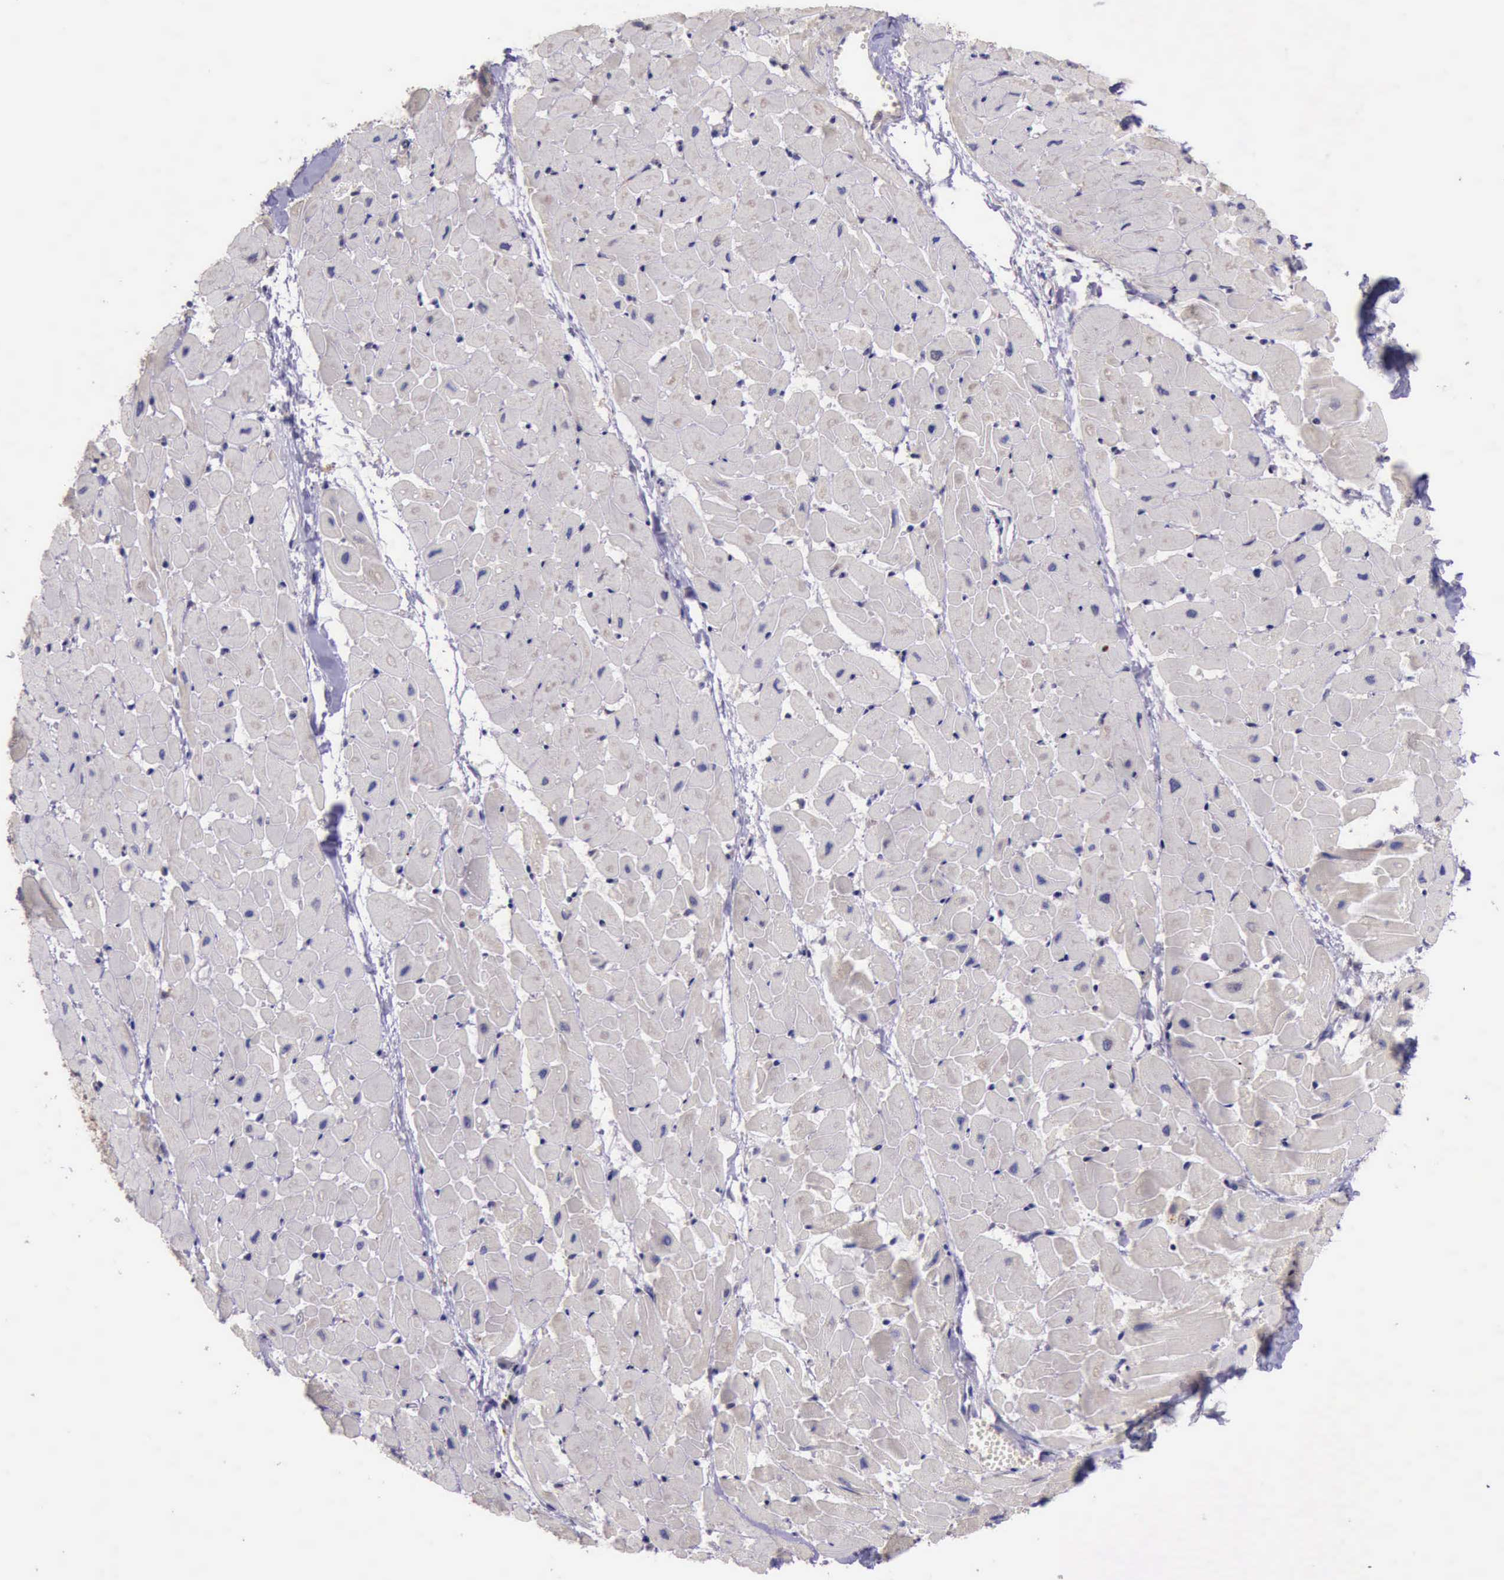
{"staining": {"intensity": "negative", "quantity": "none", "location": "none"}, "tissue": "heart muscle", "cell_type": "Cardiomyocytes", "image_type": "normal", "snomed": [{"axis": "morphology", "description": "Normal tissue, NOS"}, {"axis": "topography", "description": "Heart"}], "caption": "High power microscopy photomicrograph of an immunohistochemistry (IHC) image of unremarkable heart muscle, revealing no significant expression in cardiomyocytes. (DAB (3,3'-diaminobenzidine) immunohistochemistry (IHC) visualized using brightfield microscopy, high magnification).", "gene": "PLEK2", "patient": {"sex": "female", "age": 19}}